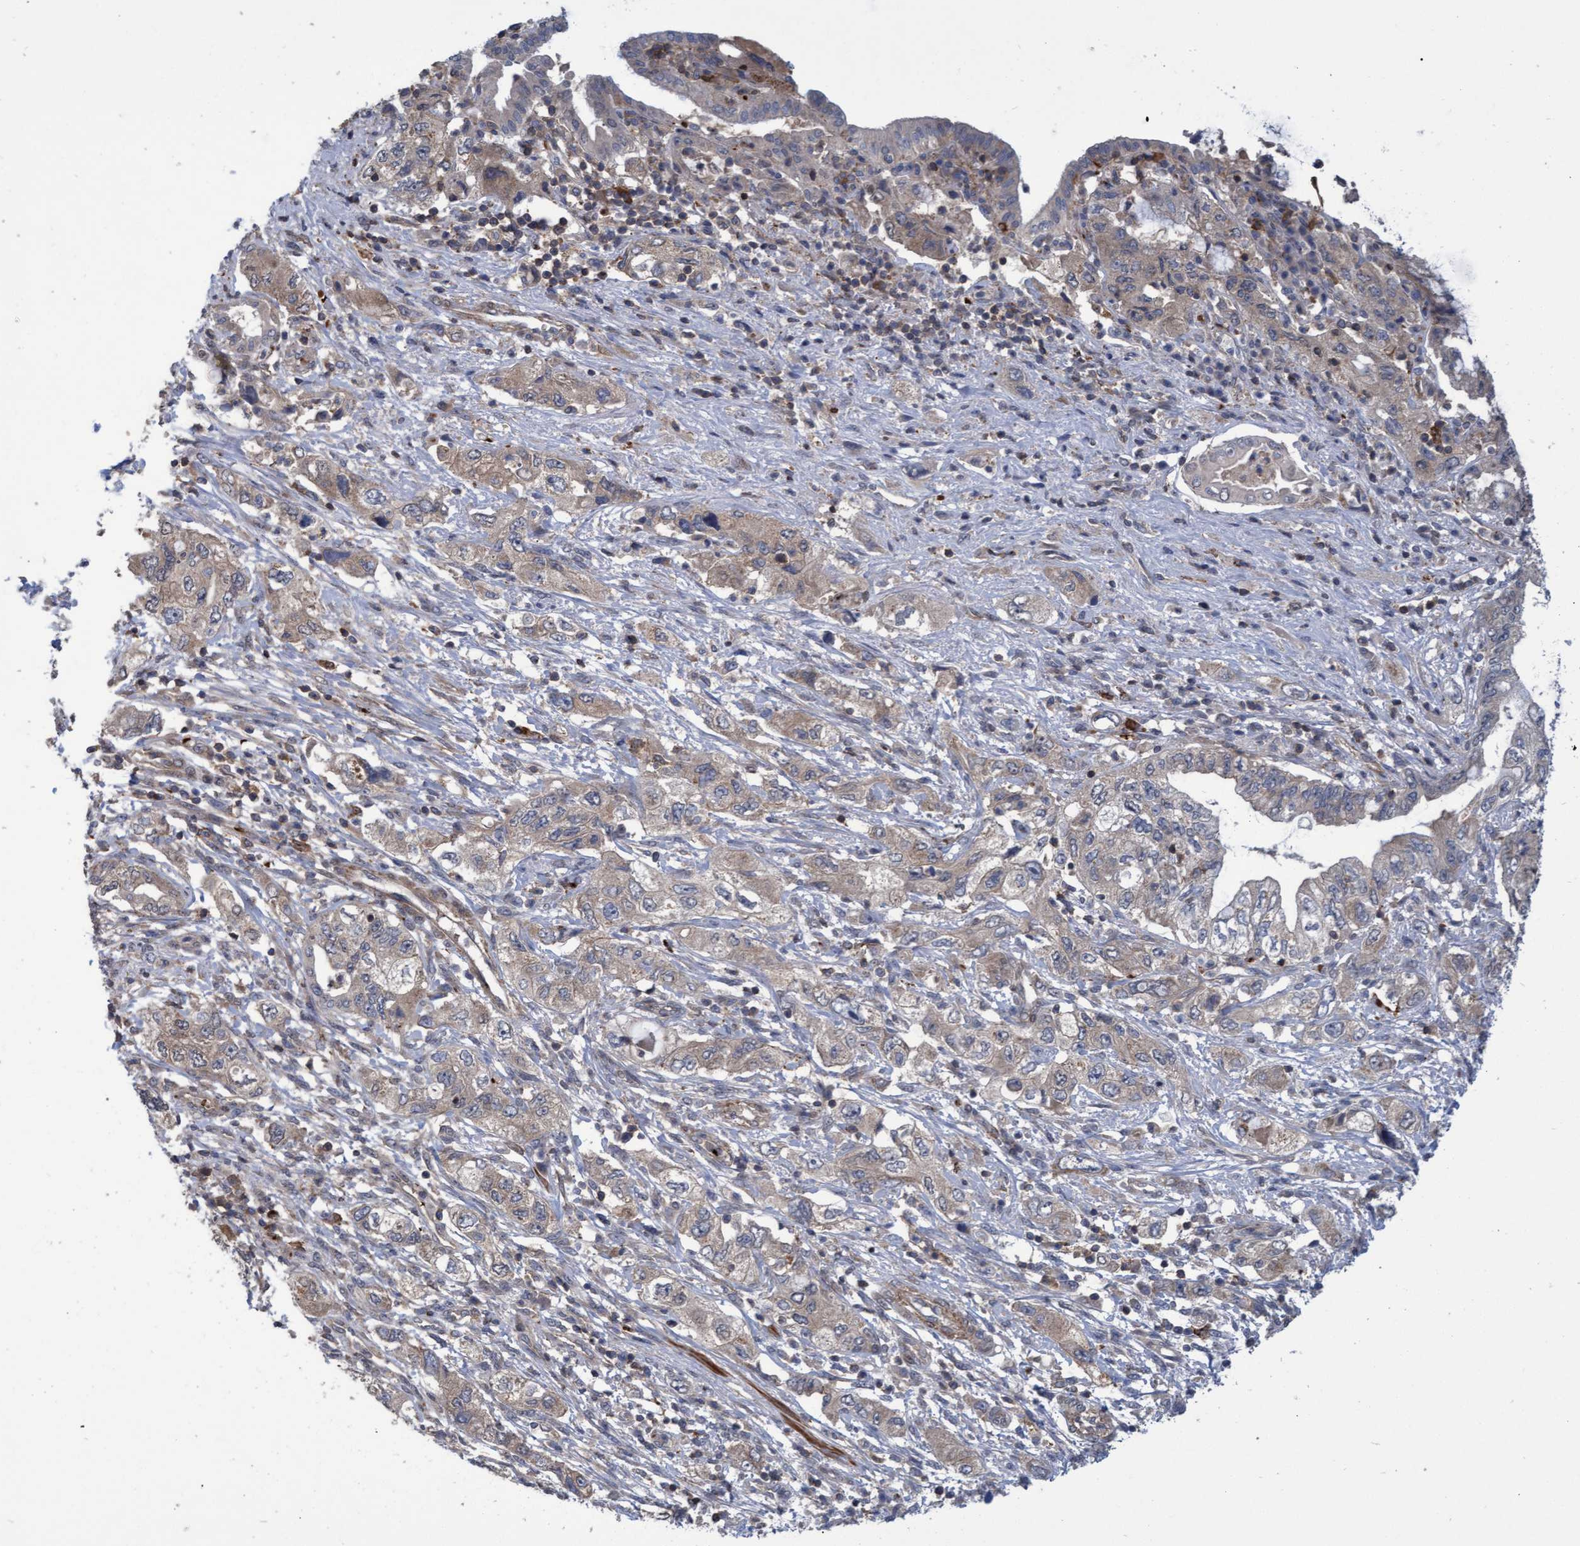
{"staining": {"intensity": "weak", "quantity": "<25%", "location": "cytoplasmic/membranous"}, "tissue": "pancreatic cancer", "cell_type": "Tumor cells", "image_type": "cancer", "snomed": [{"axis": "morphology", "description": "Adenocarcinoma, NOS"}, {"axis": "topography", "description": "Pancreas"}], "caption": "A high-resolution image shows immunohistochemistry staining of pancreatic cancer, which demonstrates no significant staining in tumor cells. (DAB (3,3'-diaminobenzidine) immunohistochemistry (IHC) with hematoxylin counter stain).", "gene": "NAA15", "patient": {"sex": "female", "age": 73}}